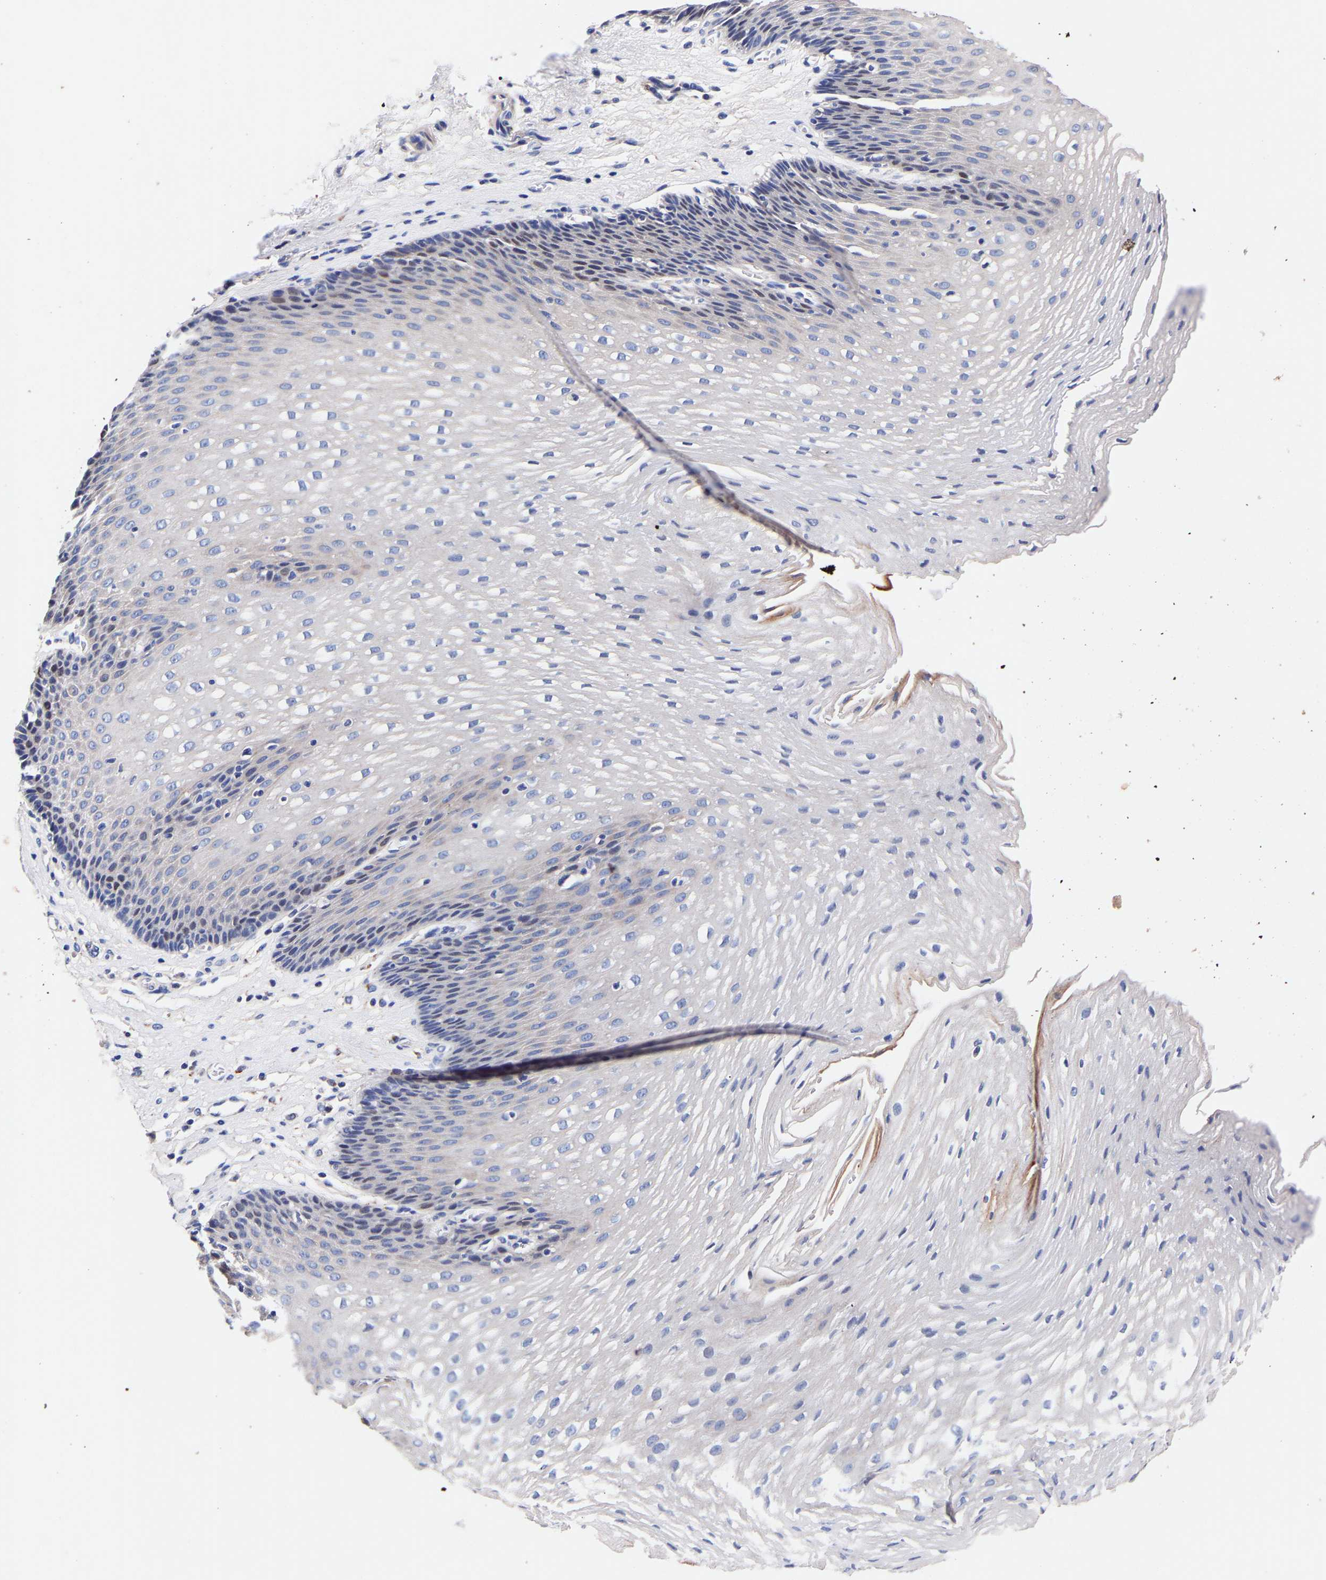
{"staining": {"intensity": "moderate", "quantity": "<25%", "location": "cytoplasmic/membranous"}, "tissue": "esophagus", "cell_type": "Squamous epithelial cells", "image_type": "normal", "snomed": [{"axis": "morphology", "description": "Normal tissue, NOS"}, {"axis": "topography", "description": "Esophagus"}], "caption": "Immunohistochemistry (IHC) image of unremarkable esophagus stained for a protein (brown), which exhibits low levels of moderate cytoplasmic/membranous positivity in approximately <25% of squamous epithelial cells.", "gene": "SEM1", "patient": {"sex": "male", "age": 48}}